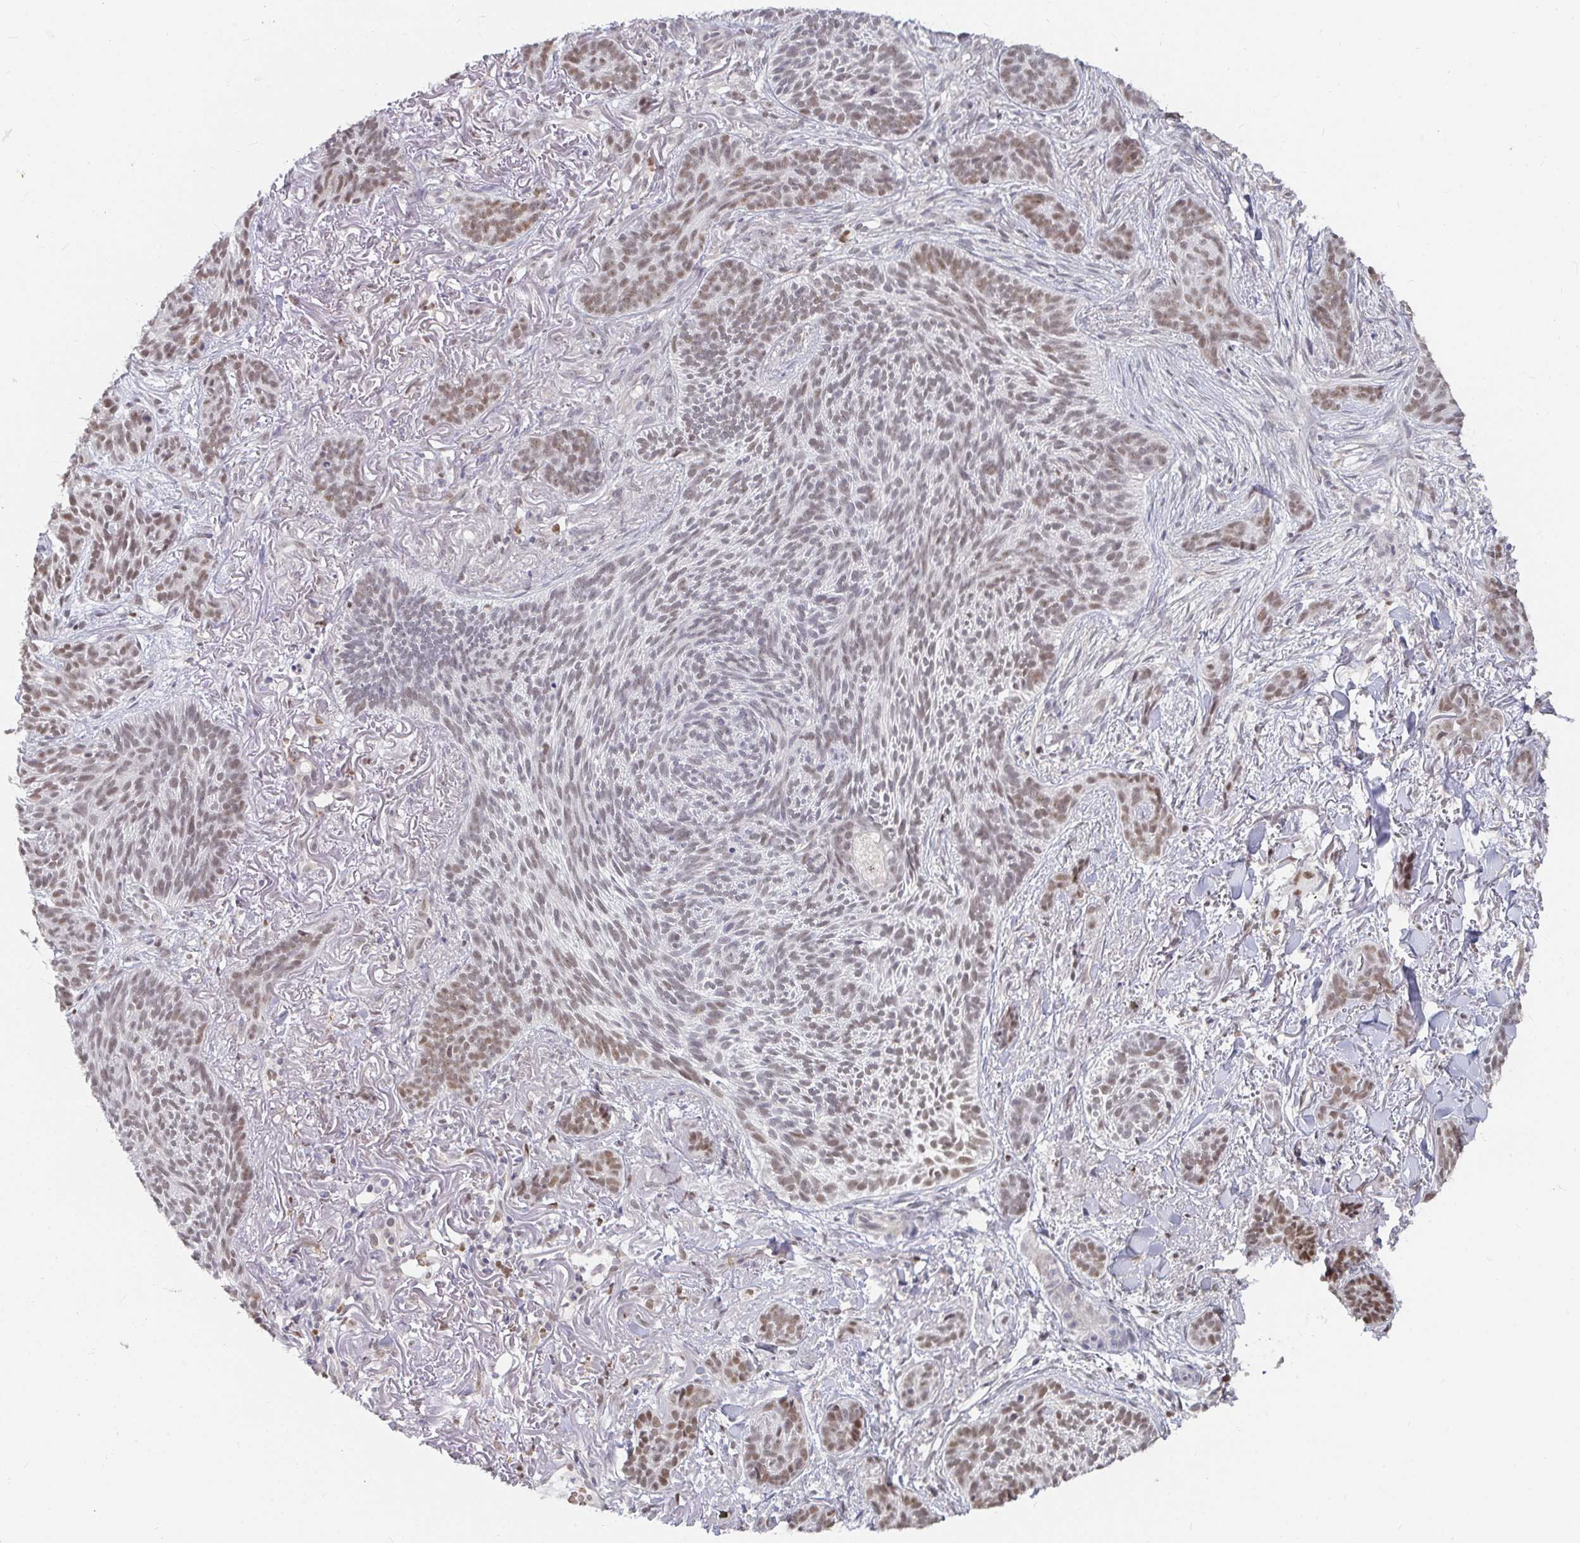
{"staining": {"intensity": "weak", "quantity": ">75%", "location": "nuclear"}, "tissue": "skin cancer", "cell_type": "Tumor cells", "image_type": "cancer", "snomed": [{"axis": "morphology", "description": "Basal cell carcinoma"}, {"axis": "topography", "description": "Skin"}], "caption": "This is a histology image of immunohistochemistry (IHC) staining of basal cell carcinoma (skin), which shows weak positivity in the nuclear of tumor cells.", "gene": "RCOR1", "patient": {"sex": "female", "age": 78}}